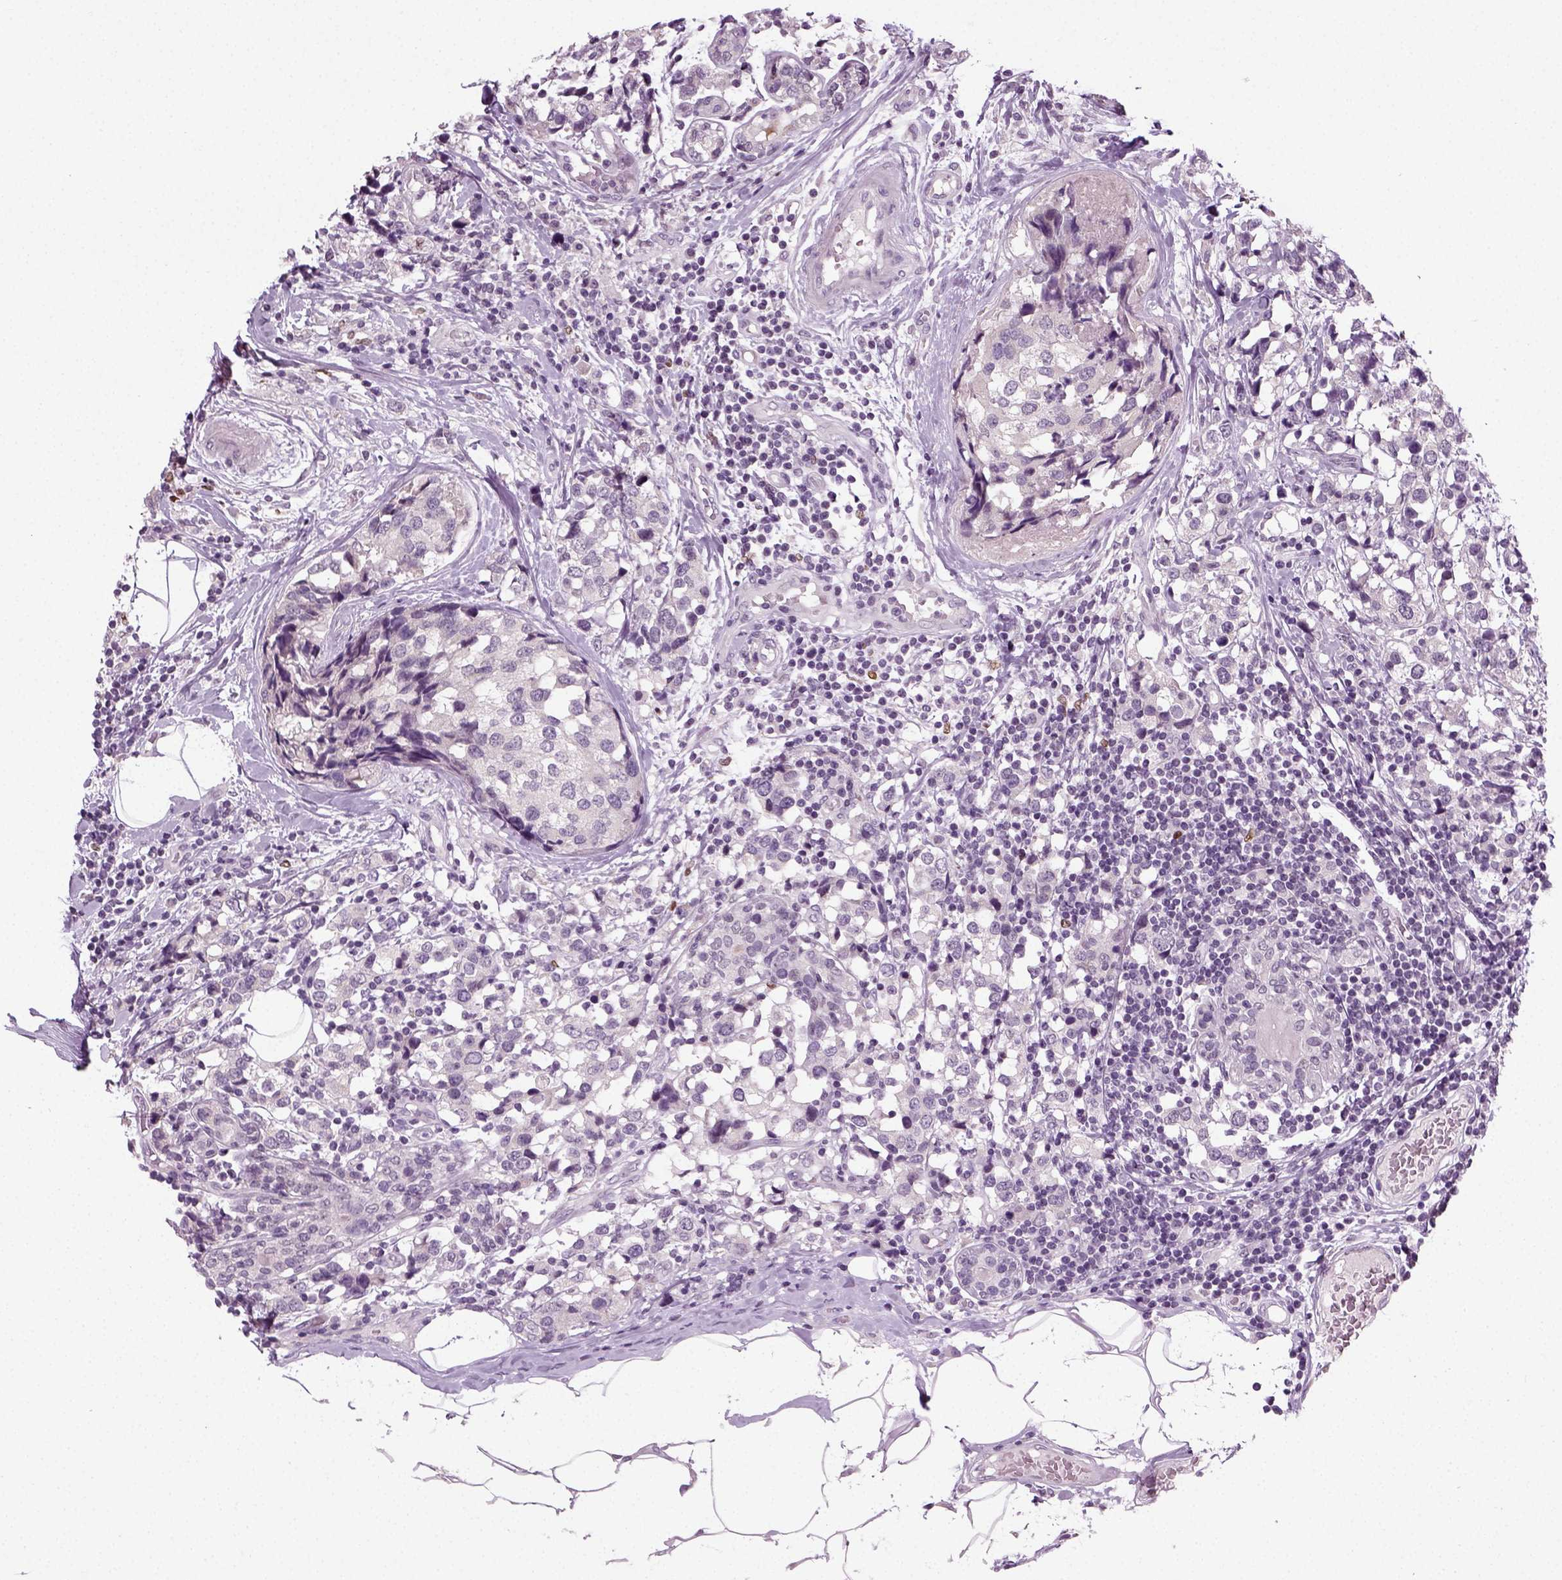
{"staining": {"intensity": "negative", "quantity": "none", "location": "none"}, "tissue": "breast cancer", "cell_type": "Tumor cells", "image_type": "cancer", "snomed": [{"axis": "morphology", "description": "Lobular carcinoma"}, {"axis": "topography", "description": "Breast"}], "caption": "Breast cancer (lobular carcinoma) was stained to show a protein in brown. There is no significant expression in tumor cells.", "gene": "SYNGAP1", "patient": {"sex": "female", "age": 59}}